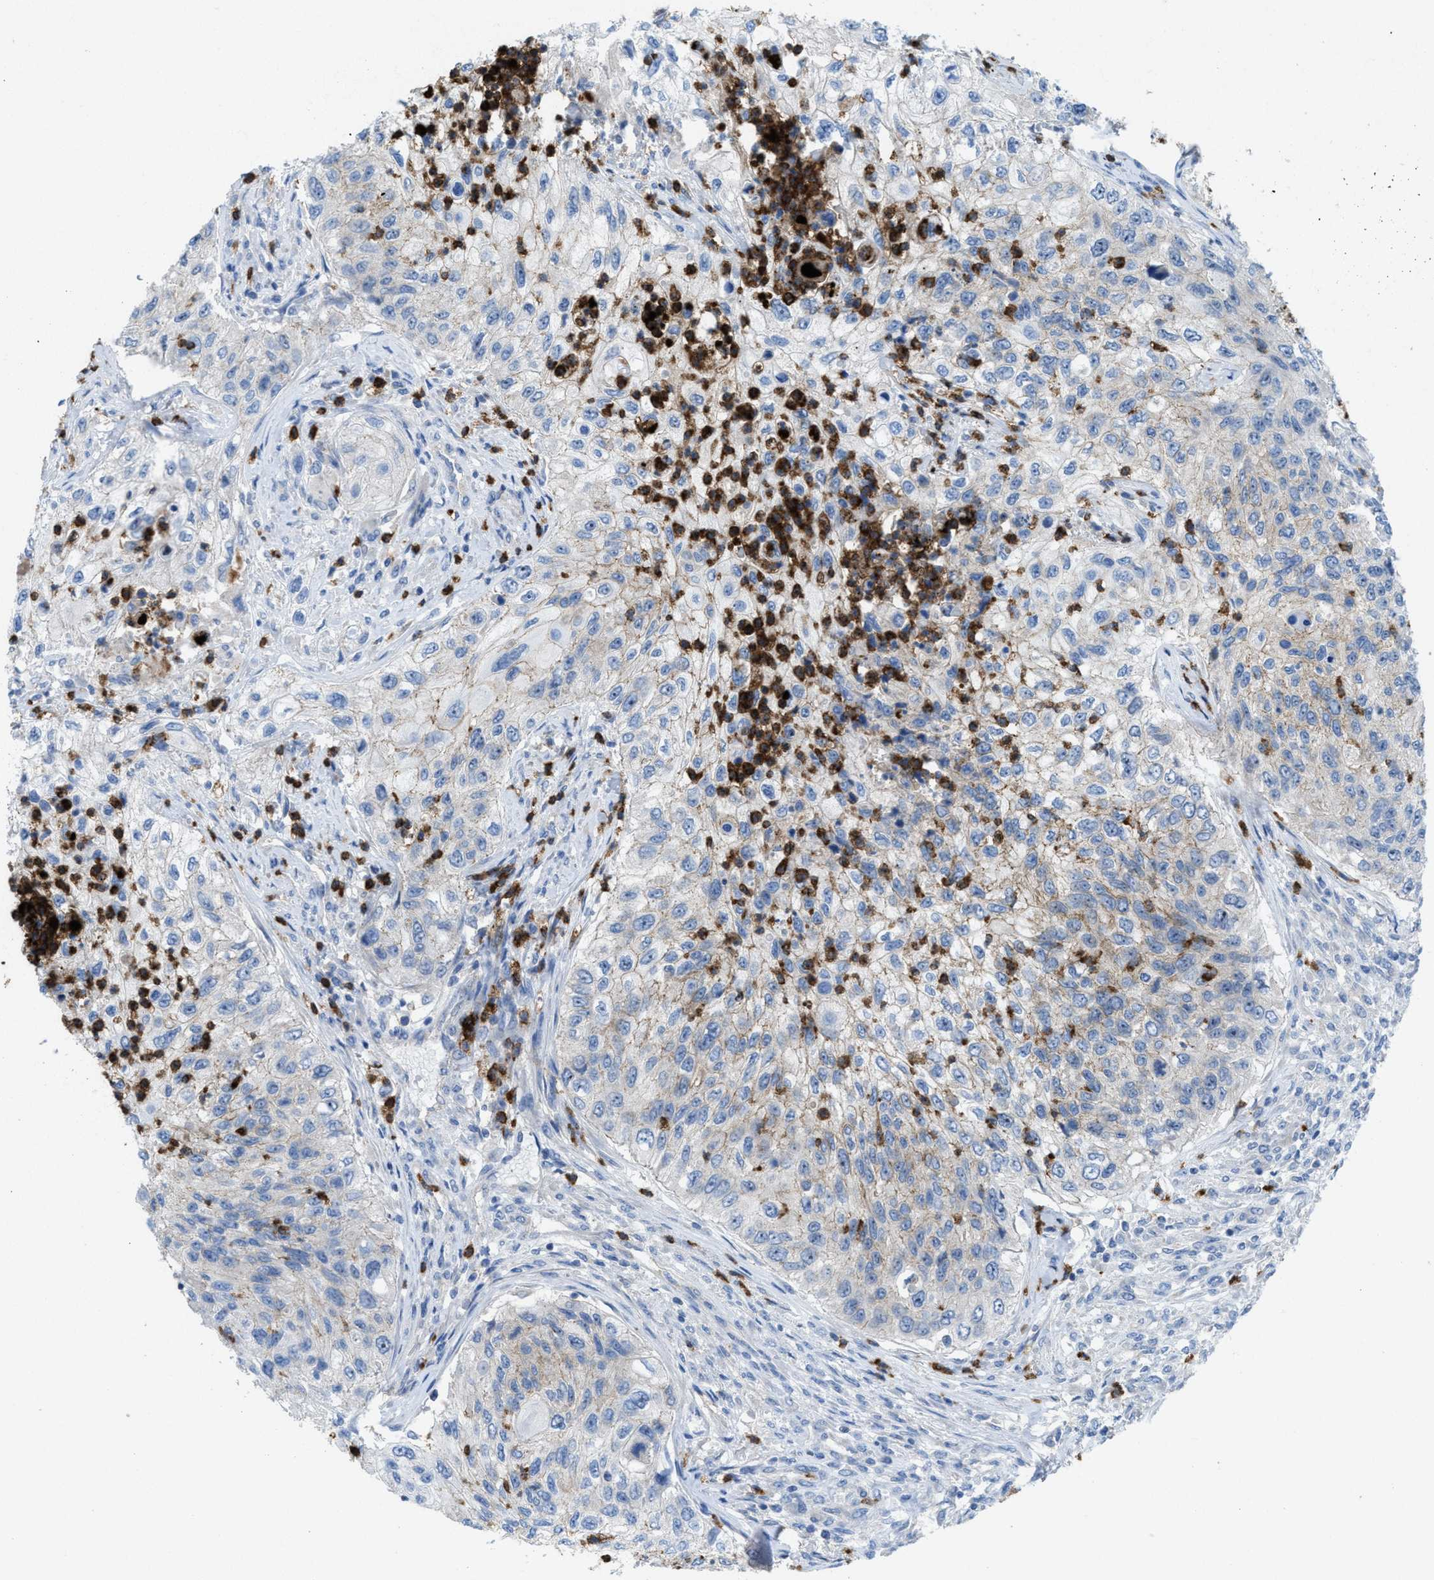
{"staining": {"intensity": "weak", "quantity": "<25%", "location": "cytoplasmic/membranous"}, "tissue": "urothelial cancer", "cell_type": "Tumor cells", "image_type": "cancer", "snomed": [{"axis": "morphology", "description": "Urothelial carcinoma, High grade"}, {"axis": "topography", "description": "Urinary bladder"}], "caption": "DAB (3,3'-diaminobenzidine) immunohistochemical staining of human urothelial carcinoma (high-grade) exhibits no significant positivity in tumor cells.", "gene": "CMTM1", "patient": {"sex": "female", "age": 60}}